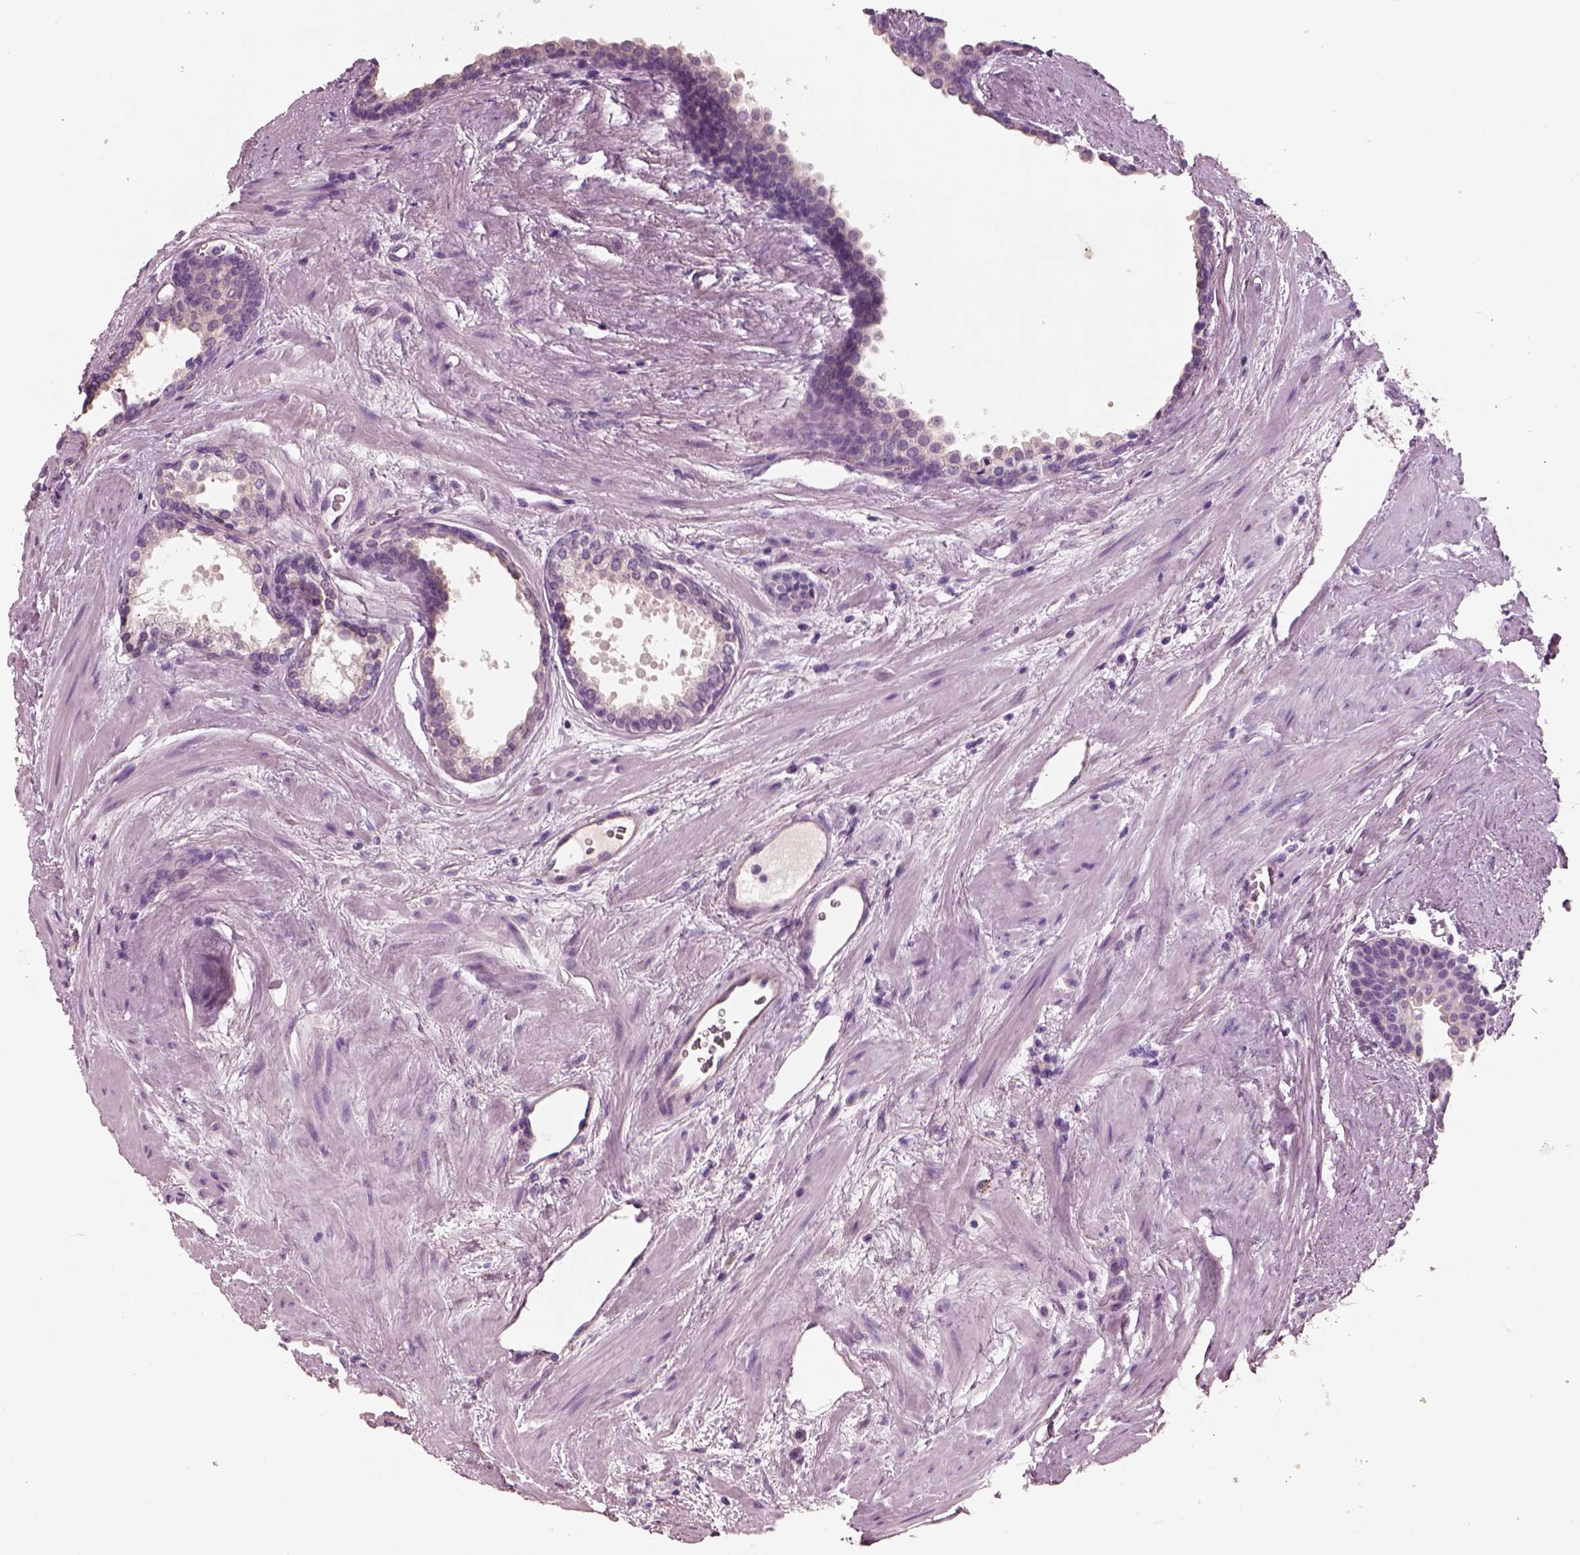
{"staining": {"intensity": "negative", "quantity": "none", "location": "none"}, "tissue": "prostate cancer", "cell_type": "Tumor cells", "image_type": "cancer", "snomed": [{"axis": "morphology", "description": "Adenocarcinoma, Low grade"}, {"axis": "topography", "description": "Prostate"}], "caption": "Tumor cells are negative for protein expression in human prostate adenocarcinoma (low-grade).", "gene": "IGLL1", "patient": {"sex": "male", "age": 56}}